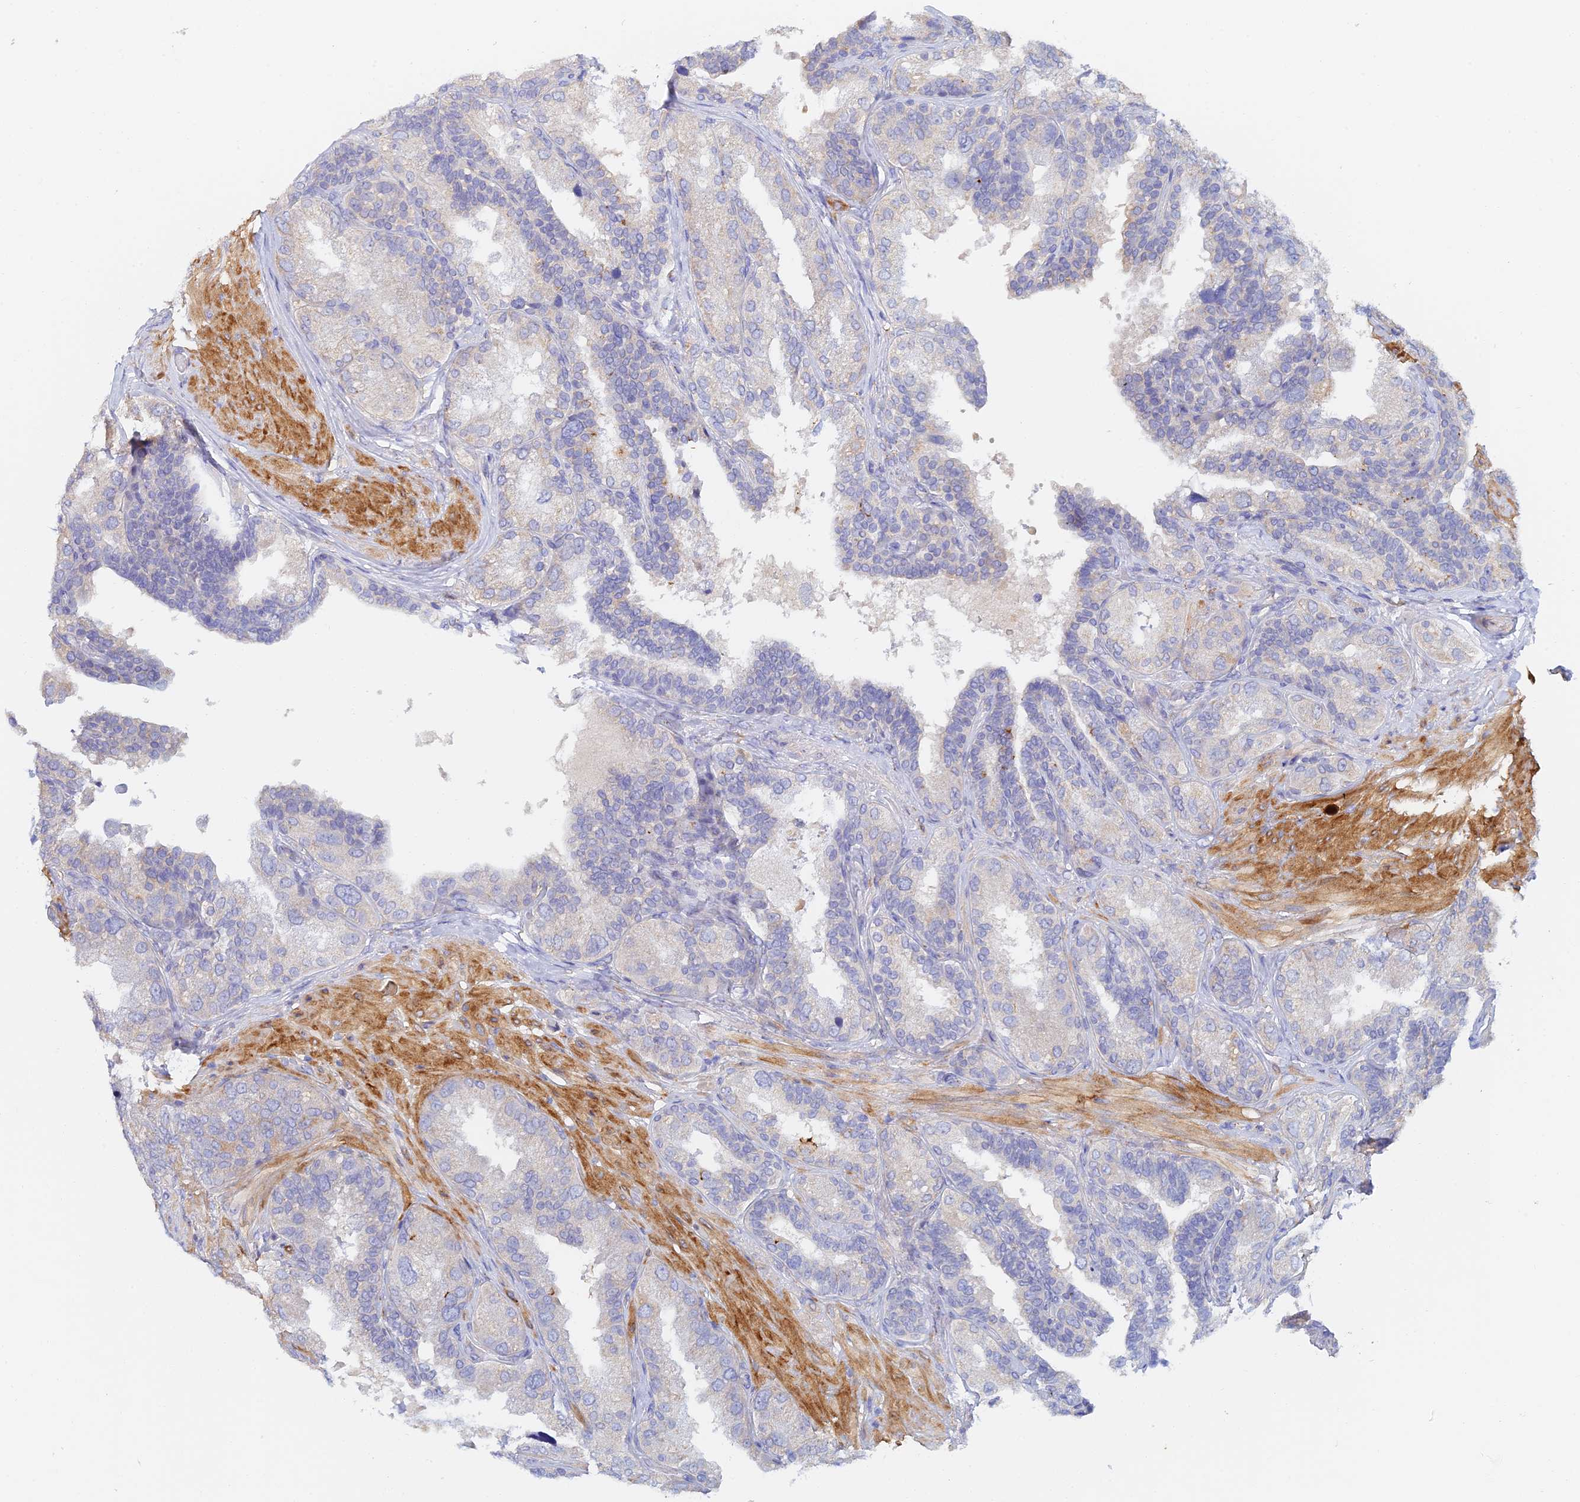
{"staining": {"intensity": "negative", "quantity": "none", "location": "none"}, "tissue": "seminal vesicle", "cell_type": "Glandular cells", "image_type": "normal", "snomed": [{"axis": "morphology", "description": "Normal tissue, NOS"}, {"axis": "topography", "description": "Seminal veicle"}, {"axis": "topography", "description": "Peripheral nerve tissue"}], "caption": "An IHC image of normal seminal vesicle is shown. There is no staining in glandular cells of seminal vesicle.", "gene": "SLC24A3", "patient": {"sex": "male", "age": 63}}